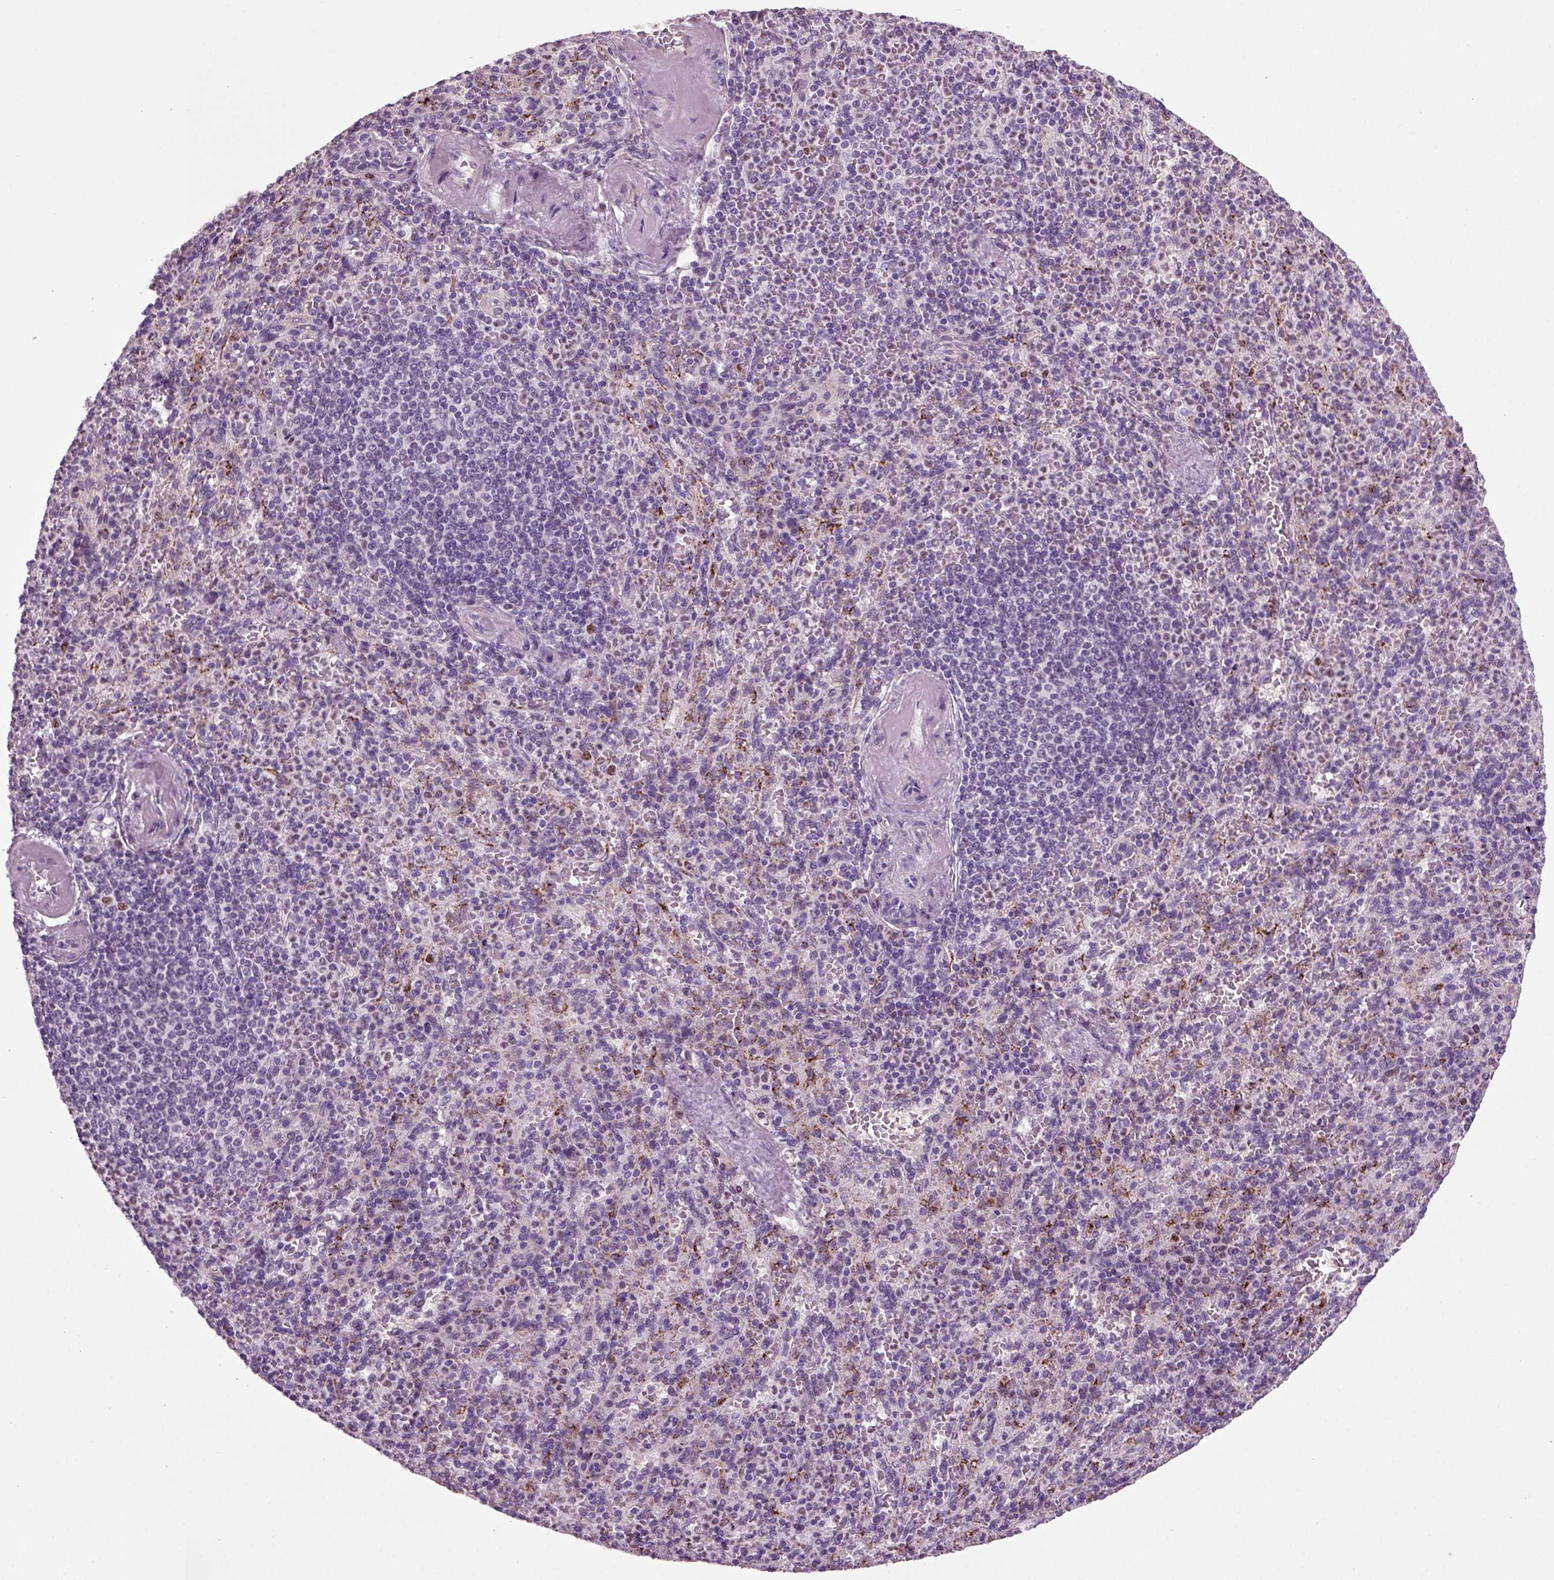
{"staining": {"intensity": "negative", "quantity": "none", "location": "none"}, "tissue": "spleen", "cell_type": "Cells in red pulp", "image_type": "normal", "snomed": [{"axis": "morphology", "description": "Normal tissue, NOS"}, {"axis": "topography", "description": "Spleen"}], "caption": "Immunohistochemistry (IHC) micrograph of unremarkable spleen: human spleen stained with DAB (3,3'-diaminobenzidine) shows no significant protein staining in cells in red pulp.", "gene": "ARID3A", "patient": {"sex": "female", "age": 74}}